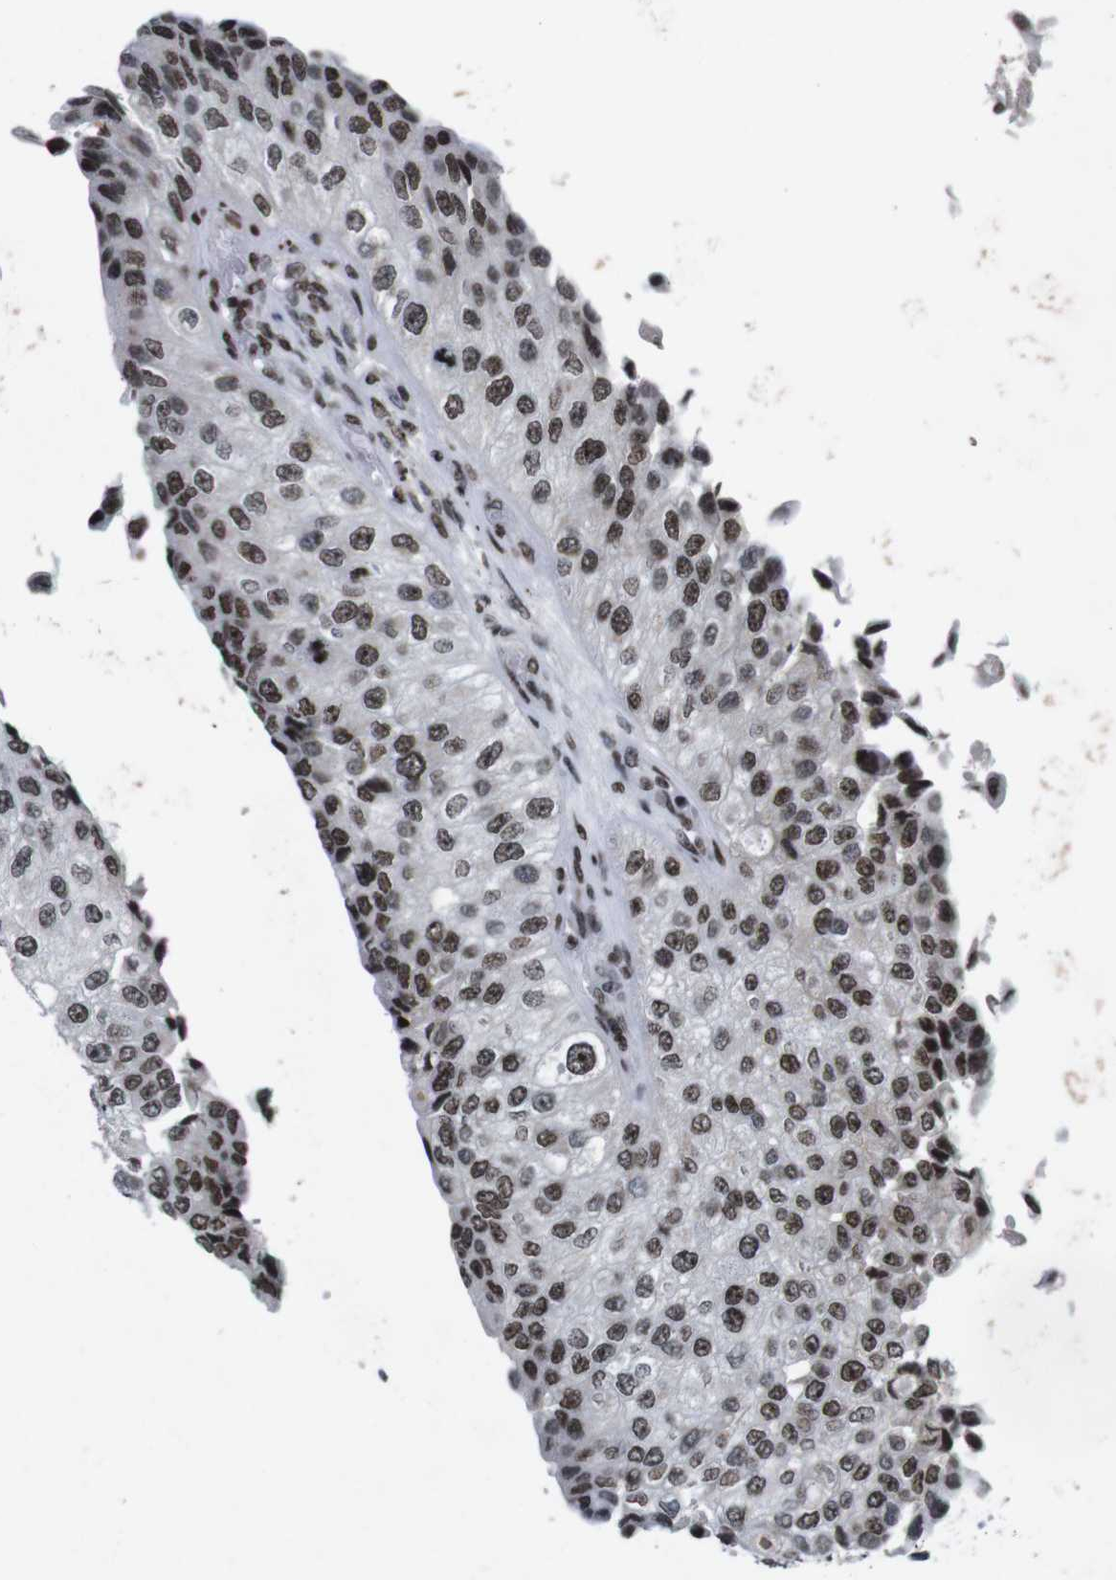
{"staining": {"intensity": "moderate", "quantity": ">75%", "location": "nuclear"}, "tissue": "urothelial cancer", "cell_type": "Tumor cells", "image_type": "cancer", "snomed": [{"axis": "morphology", "description": "Urothelial carcinoma, High grade"}, {"axis": "topography", "description": "Kidney"}, {"axis": "topography", "description": "Urinary bladder"}], "caption": "Urothelial carcinoma (high-grade) stained with a brown dye demonstrates moderate nuclear positive positivity in about >75% of tumor cells.", "gene": "MAGEH1", "patient": {"sex": "male", "age": 77}}